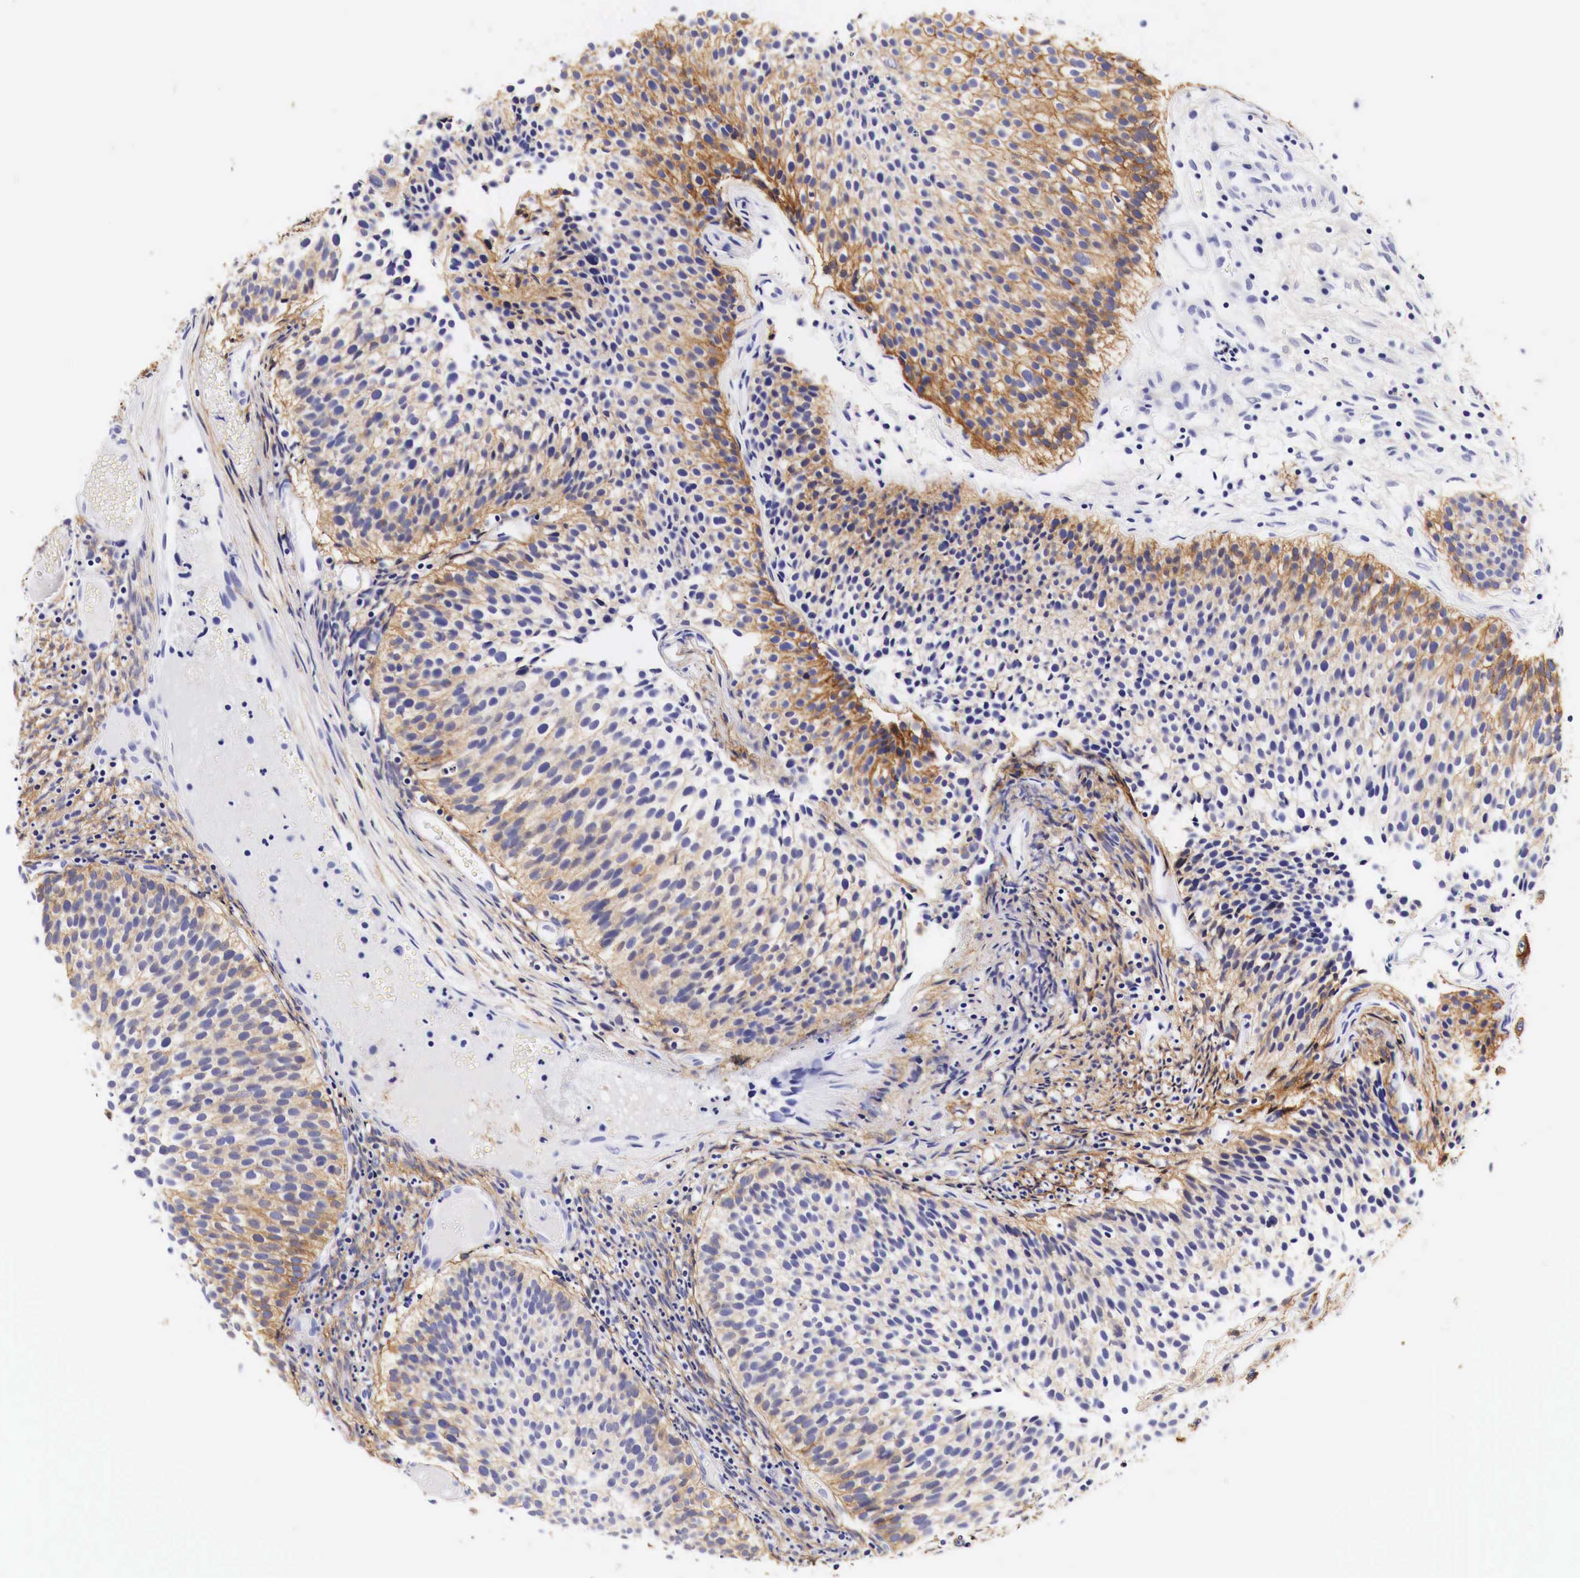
{"staining": {"intensity": "moderate", "quantity": ">75%", "location": "cytoplasmic/membranous"}, "tissue": "urothelial cancer", "cell_type": "Tumor cells", "image_type": "cancer", "snomed": [{"axis": "morphology", "description": "Urothelial carcinoma, Low grade"}, {"axis": "topography", "description": "Urinary bladder"}], "caption": "The histopathology image shows a brown stain indicating the presence of a protein in the cytoplasmic/membranous of tumor cells in urothelial cancer. (Brightfield microscopy of DAB IHC at high magnification).", "gene": "EGFR", "patient": {"sex": "male", "age": 85}}